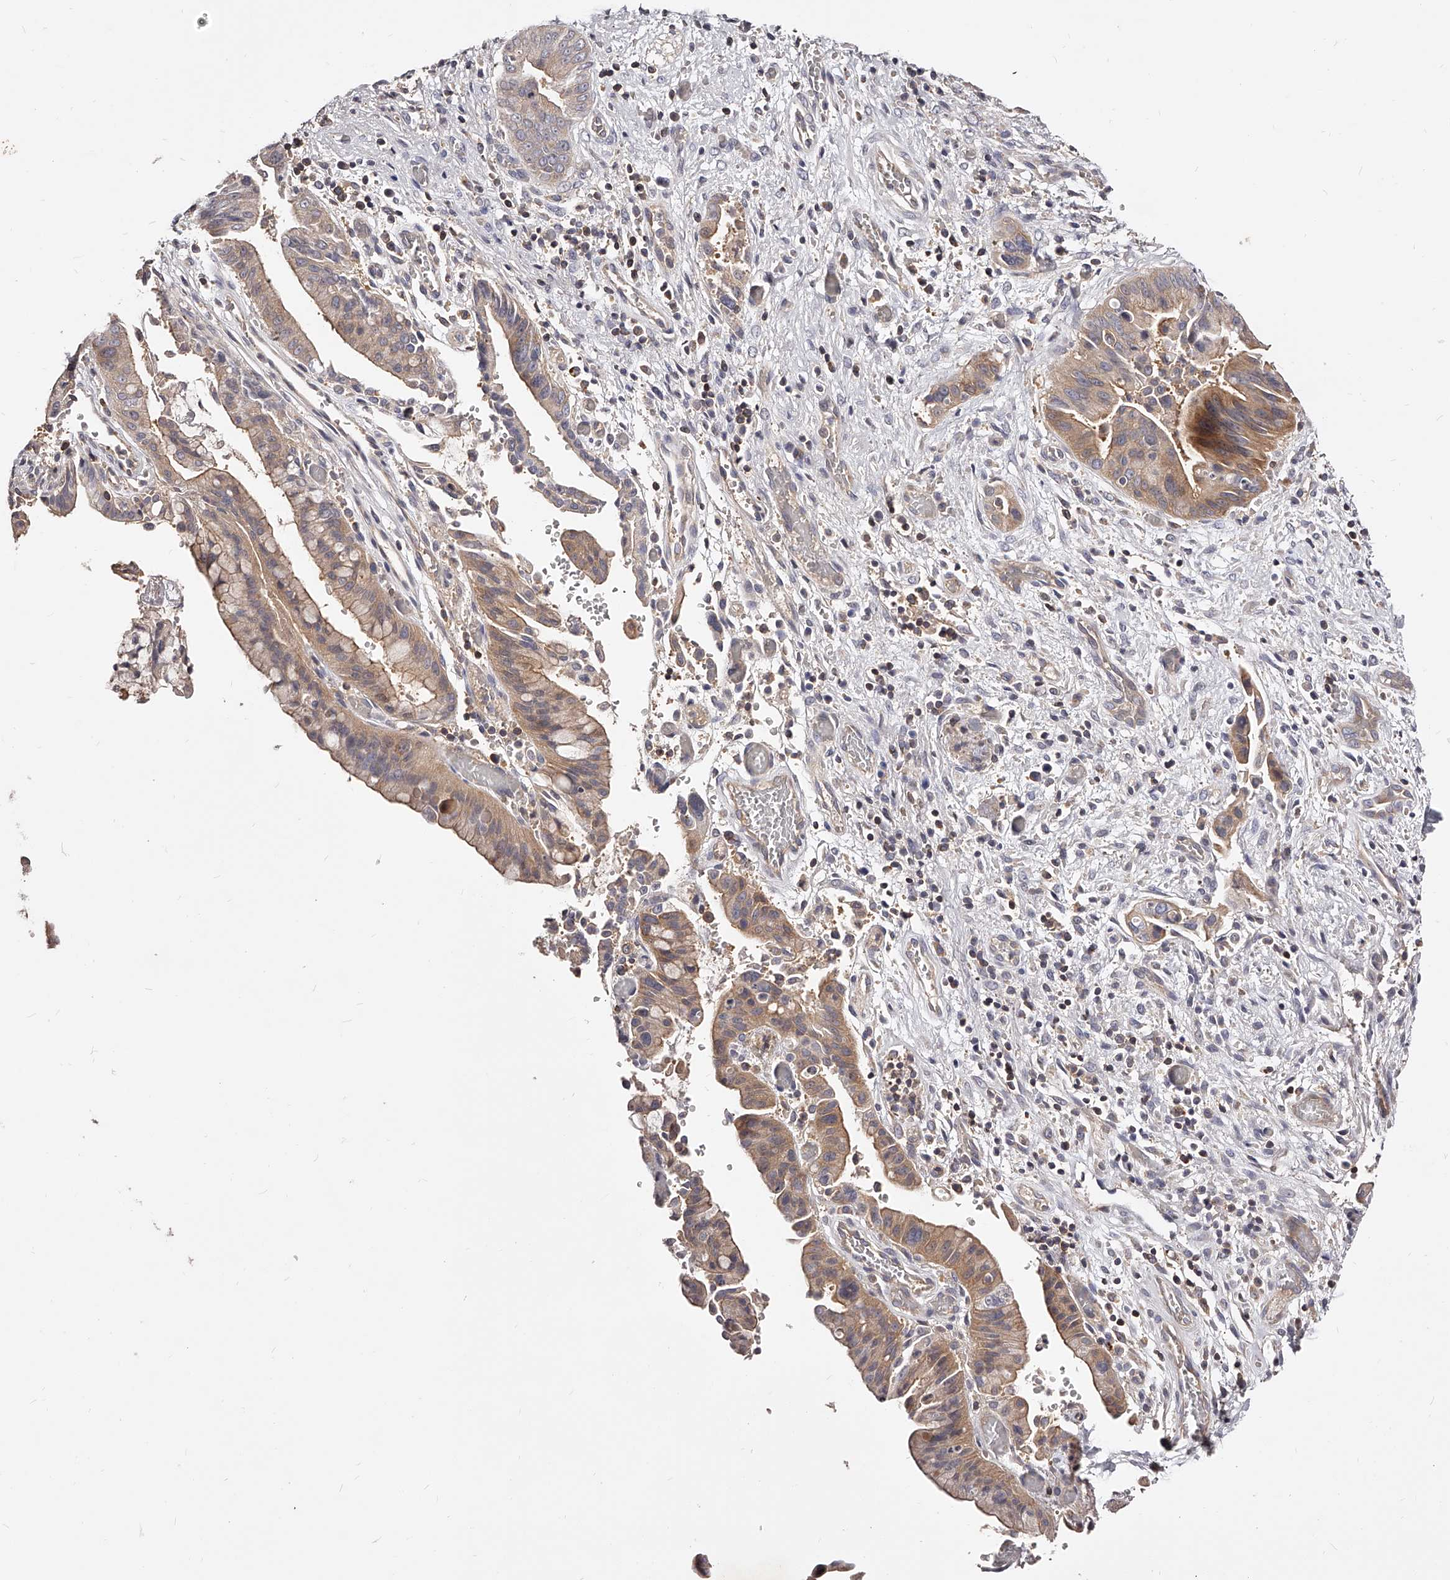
{"staining": {"intensity": "moderate", "quantity": "25%-75%", "location": "cytoplasmic/membranous"}, "tissue": "liver cancer", "cell_type": "Tumor cells", "image_type": "cancer", "snomed": [{"axis": "morphology", "description": "Cholangiocarcinoma"}, {"axis": "topography", "description": "Liver"}], "caption": "Liver cholangiocarcinoma stained with a protein marker exhibits moderate staining in tumor cells.", "gene": "PHACTR1", "patient": {"sex": "female", "age": 54}}